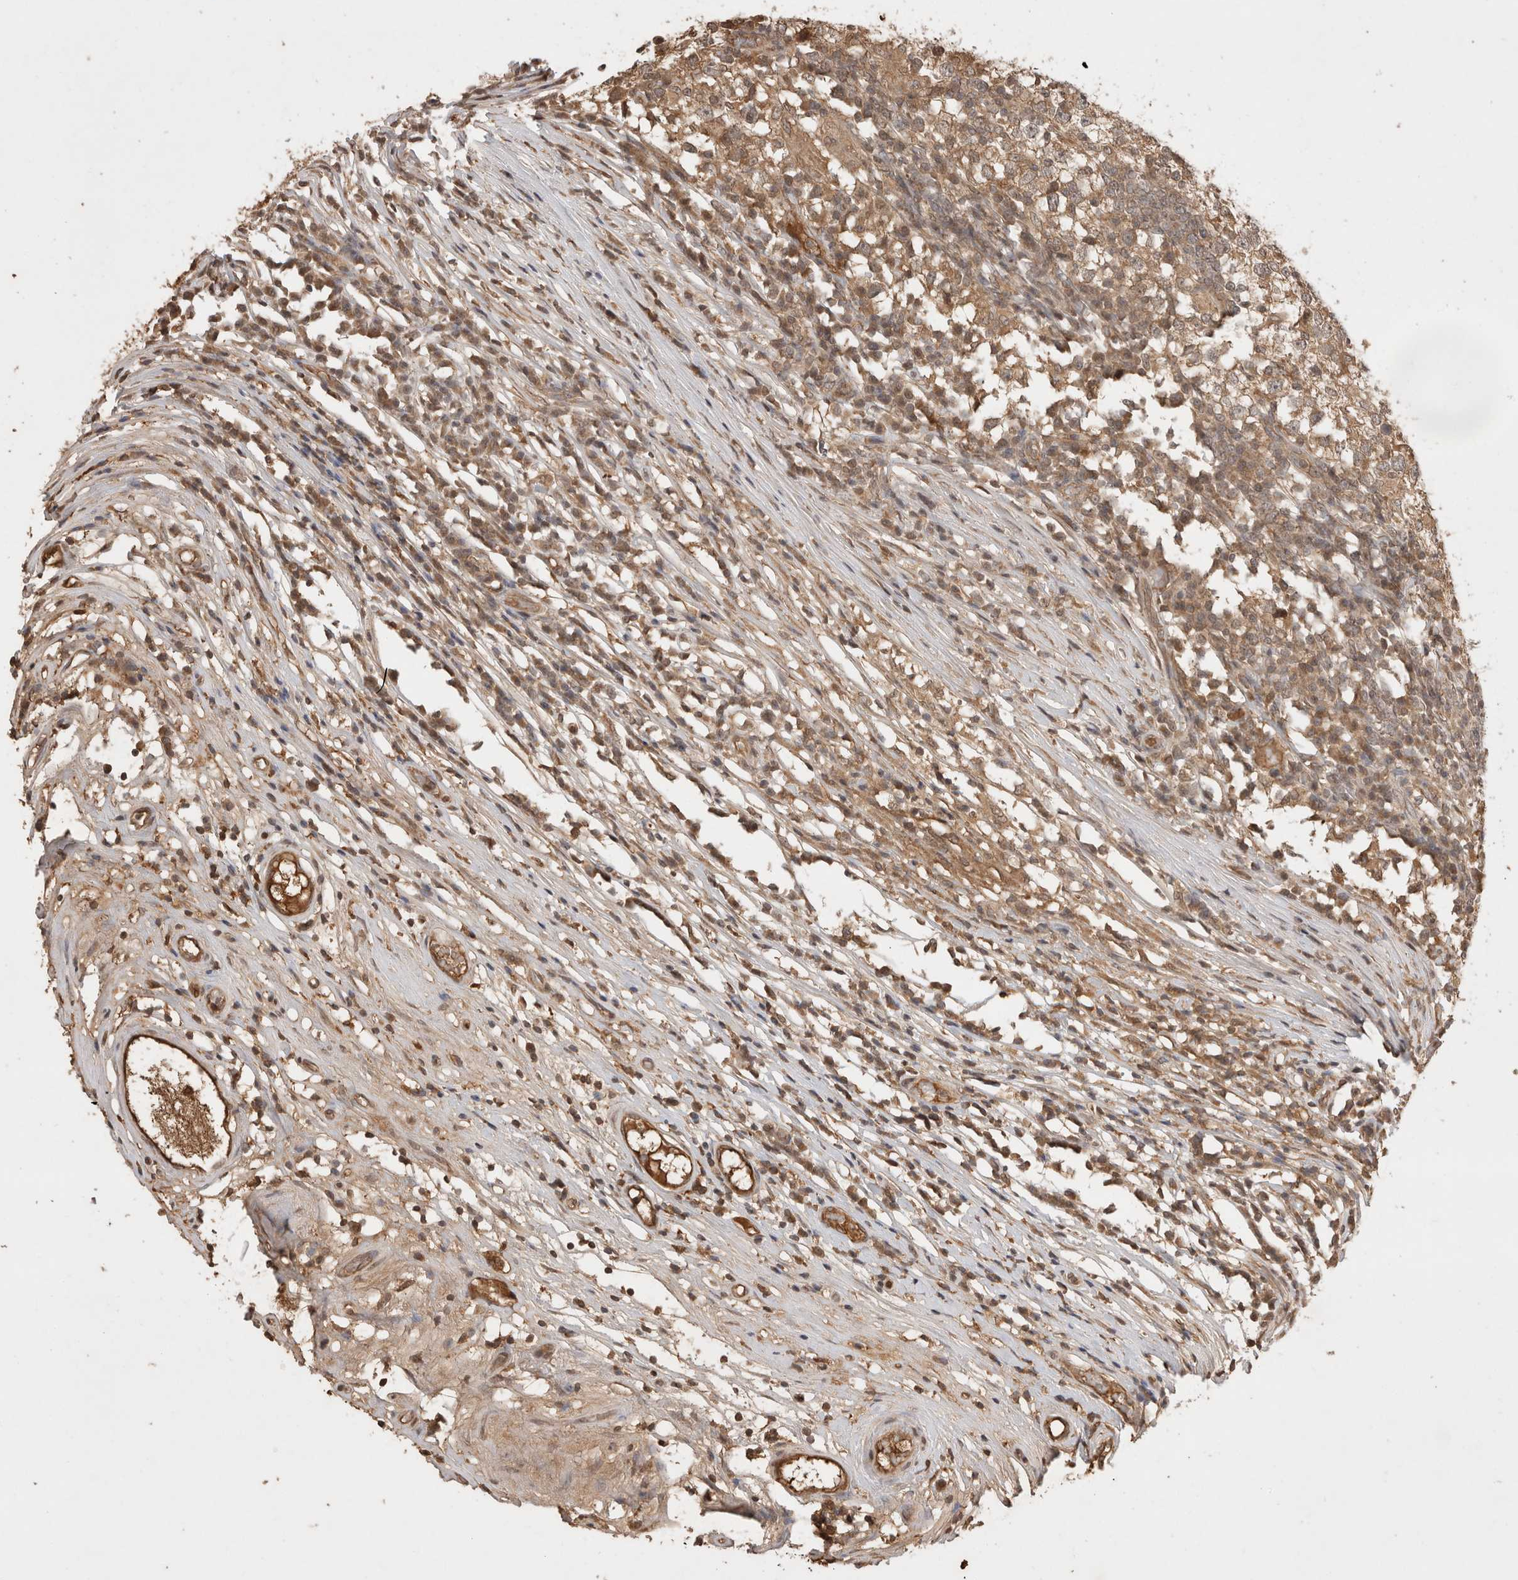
{"staining": {"intensity": "moderate", "quantity": ">75%", "location": "cytoplasmic/membranous"}, "tissue": "testis cancer", "cell_type": "Tumor cells", "image_type": "cancer", "snomed": [{"axis": "morphology", "description": "Seminoma, NOS"}, {"axis": "topography", "description": "Testis"}], "caption": "Immunohistochemical staining of human testis cancer shows moderate cytoplasmic/membranous protein staining in approximately >75% of tumor cells. (brown staining indicates protein expression, while blue staining denotes nuclei).", "gene": "PRMT3", "patient": {"sex": "male", "age": 65}}